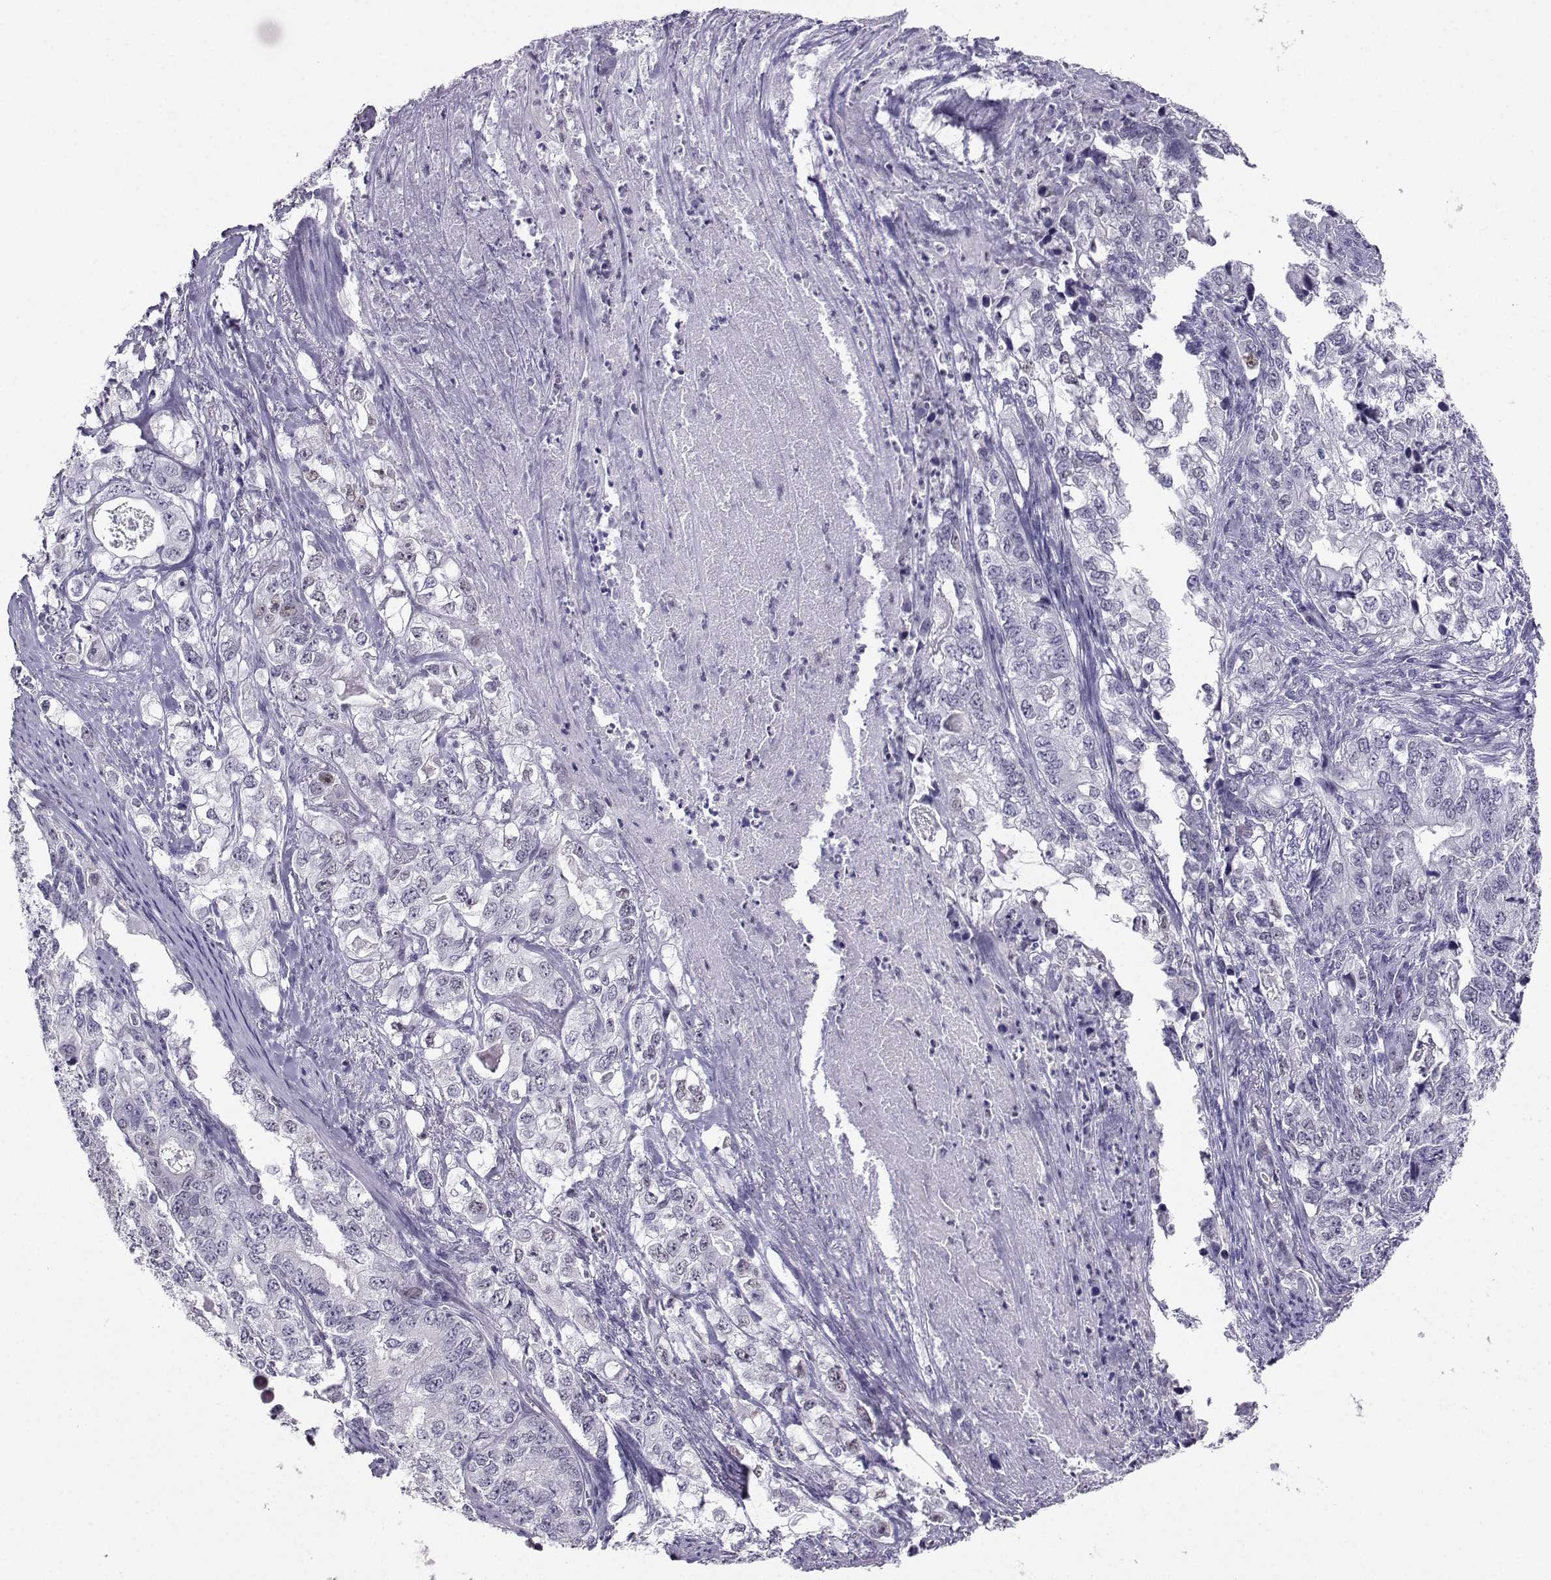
{"staining": {"intensity": "negative", "quantity": "none", "location": "none"}, "tissue": "stomach cancer", "cell_type": "Tumor cells", "image_type": "cancer", "snomed": [{"axis": "morphology", "description": "Adenocarcinoma, NOS"}, {"axis": "topography", "description": "Stomach, lower"}], "caption": "High power microscopy histopathology image of an immunohistochemistry histopathology image of stomach cancer (adenocarcinoma), revealing no significant expression in tumor cells. (IHC, brightfield microscopy, high magnification).", "gene": "TEDC2", "patient": {"sex": "female", "age": 72}}